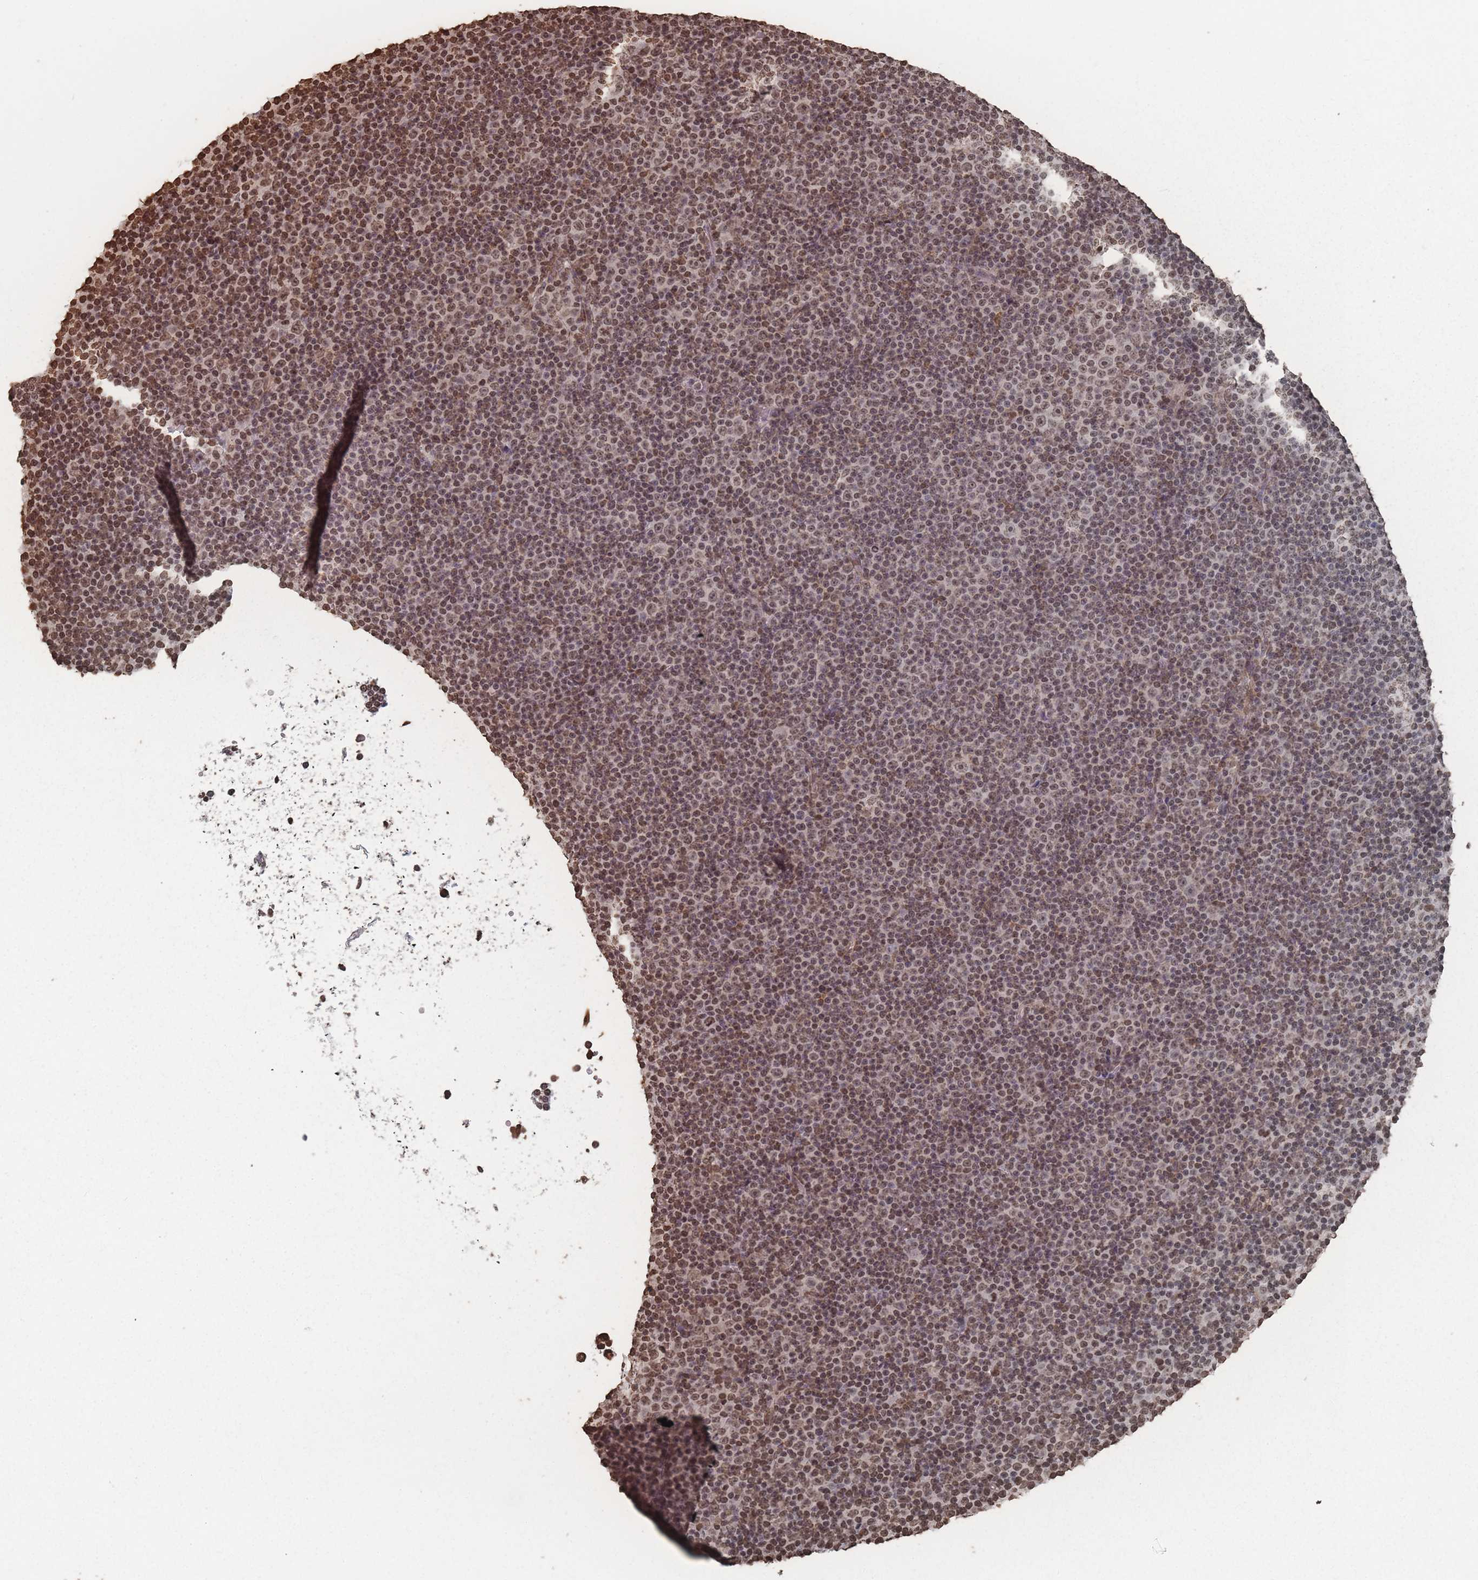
{"staining": {"intensity": "moderate", "quantity": ">75%", "location": "nuclear"}, "tissue": "lymphoma", "cell_type": "Tumor cells", "image_type": "cancer", "snomed": [{"axis": "morphology", "description": "Malignant lymphoma, non-Hodgkin's type, Low grade"}, {"axis": "topography", "description": "Lymph node"}], "caption": "Moderate nuclear staining for a protein is seen in approximately >75% of tumor cells of lymphoma using immunohistochemistry.", "gene": "PLEKHG5", "patient": {"sex": "female", "age": 67}}